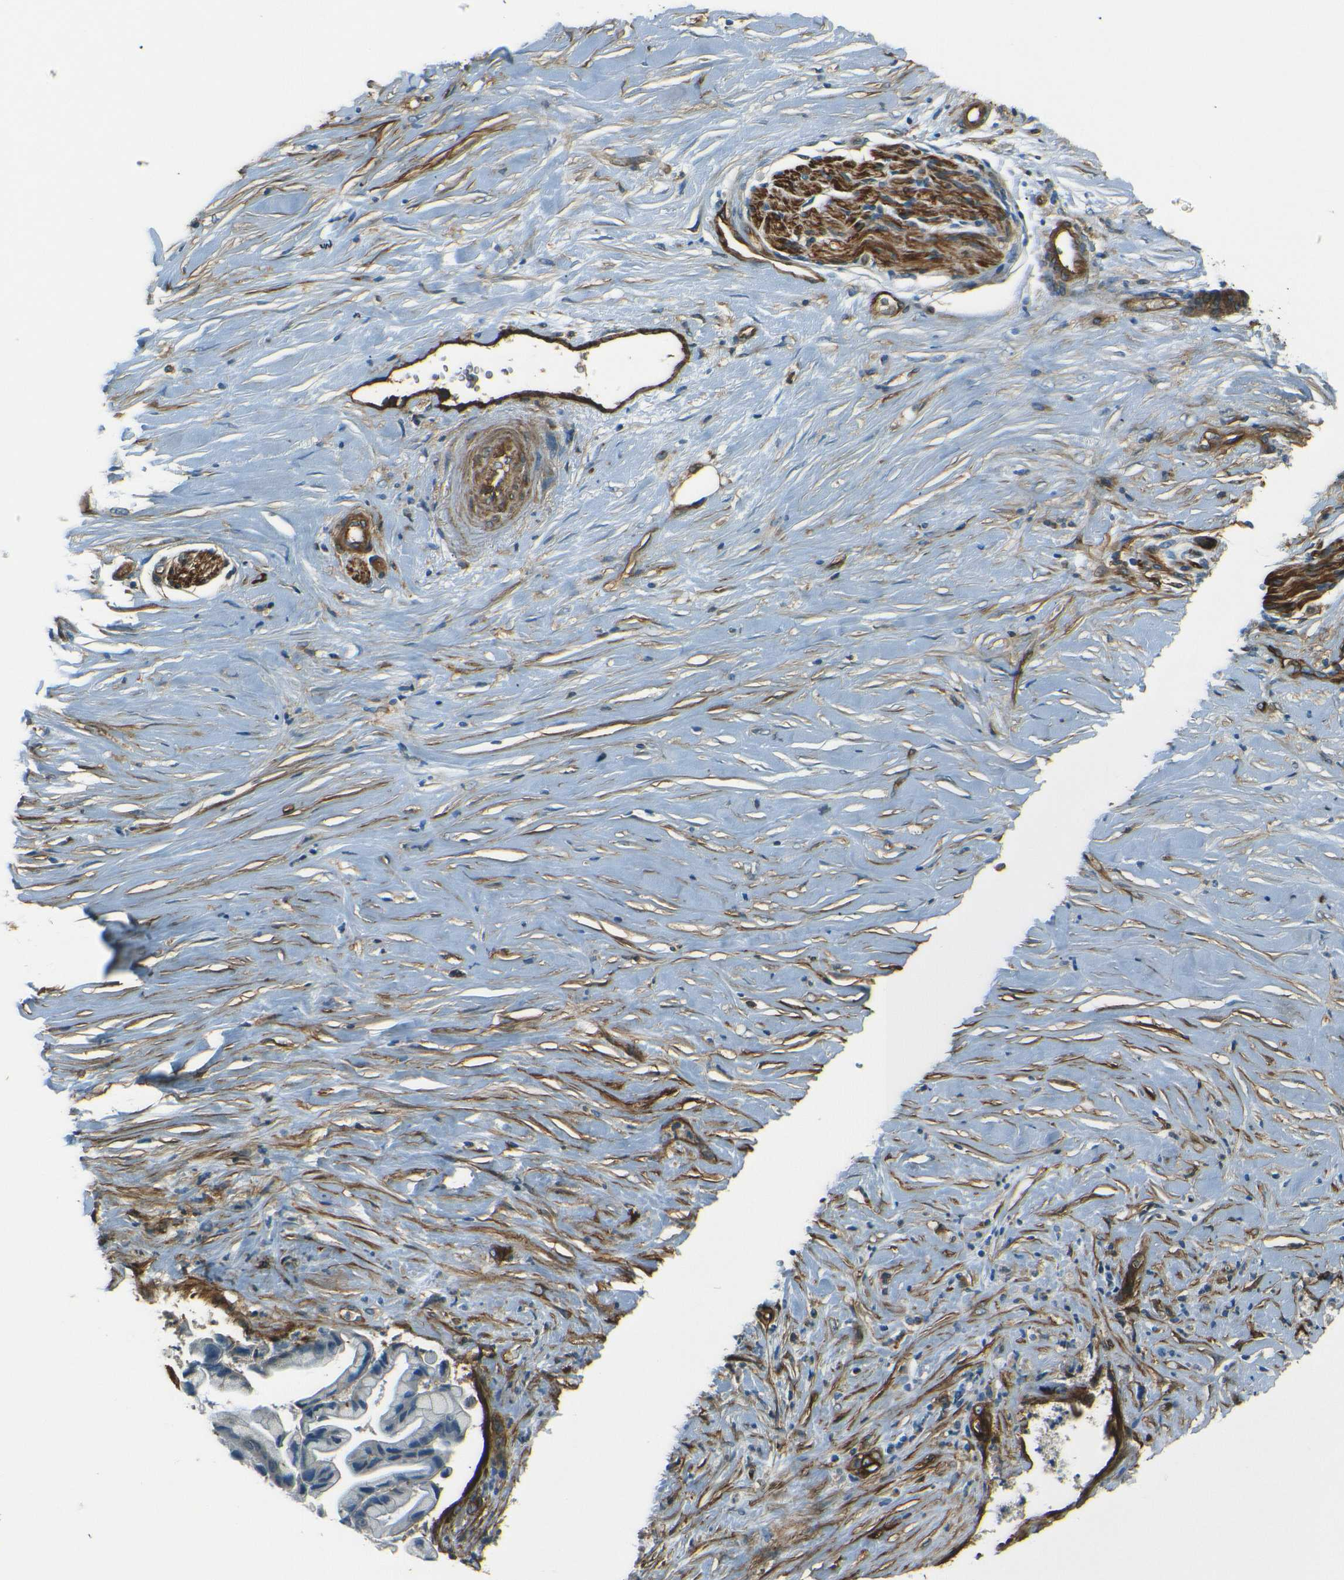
{"staining": {"intensity": "moderate", "quantity": "<25%", "location": "cytoplasmic/membranous"}, "tissue": "pancreatic cancer", "cell_type": "Tumor cells", "image_type": "cancer", "snomed": [{"axis": "morphology", "description": "Adenocarcinoma, NOS"}, {"axis": "topography", "description": "Pancreas"}], "caption": "Pancreatic cancer stained with DAB (3,3'-diaminobenzidine) immunohistochemistry displays low levels of moderate cytoplasmic/membranous staining in about <25% of tumor cells.", "gene": "ENTPD1", "patient": {"sex": "female", "age": 59}}